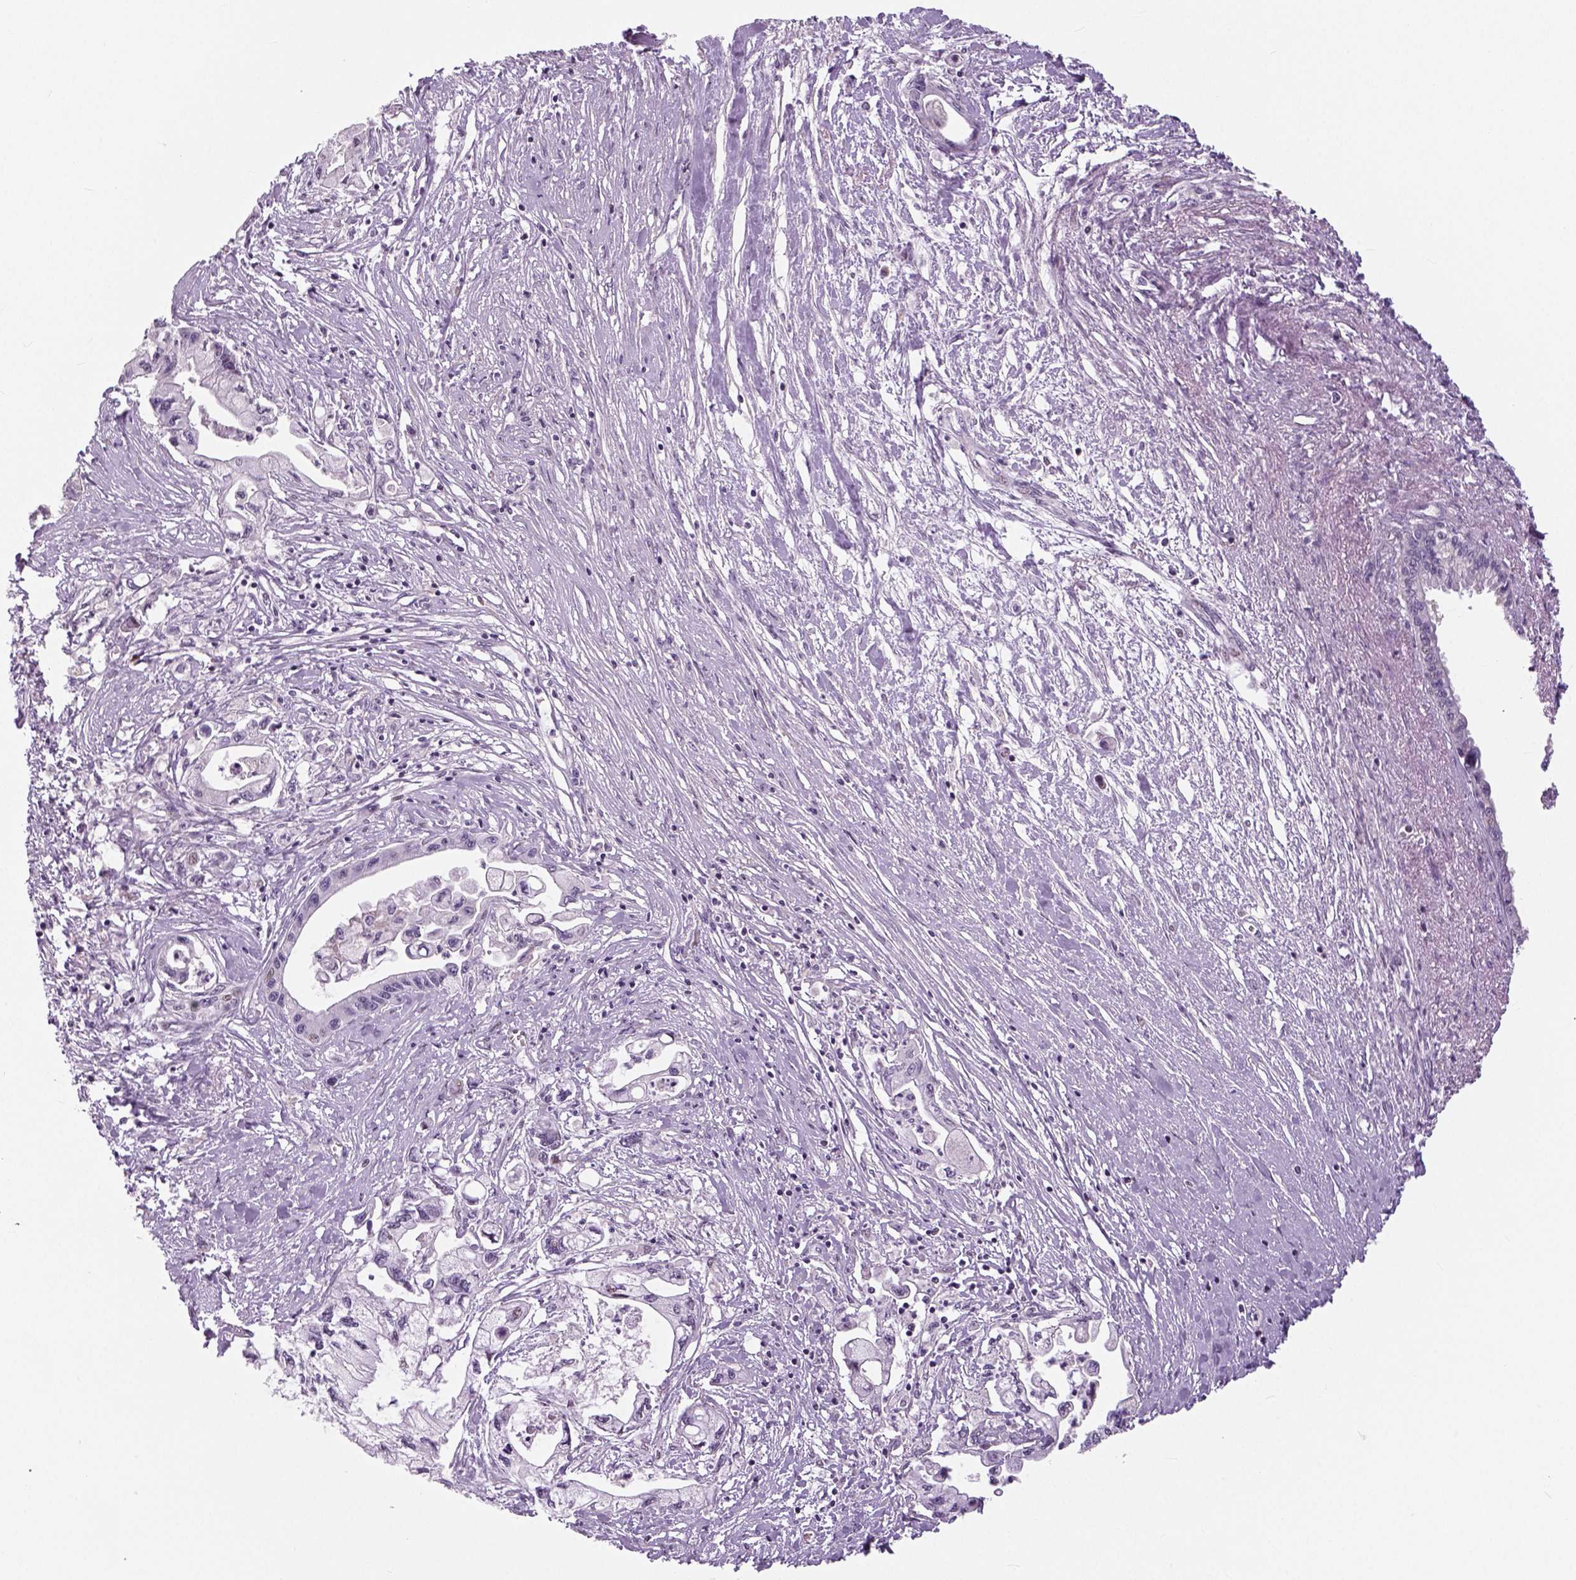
{"staining": {"intensity": "negative", "quantity": "none", "location": "none"}, "tissue": "pancreatic cancer", "cell_type": "Tumor cells", "image_type": "cancer", "snomed": [{"axis": "morphology", "description": "Adenocarcinoma, NOS"}, {"axis": "topography", "description": "Pancreas"}], "caption": "Tumor cells show no significant positivity in pancreatic cancer.", "gene": "NECAB1", "patient": {"sex": "male", "age": 61}}